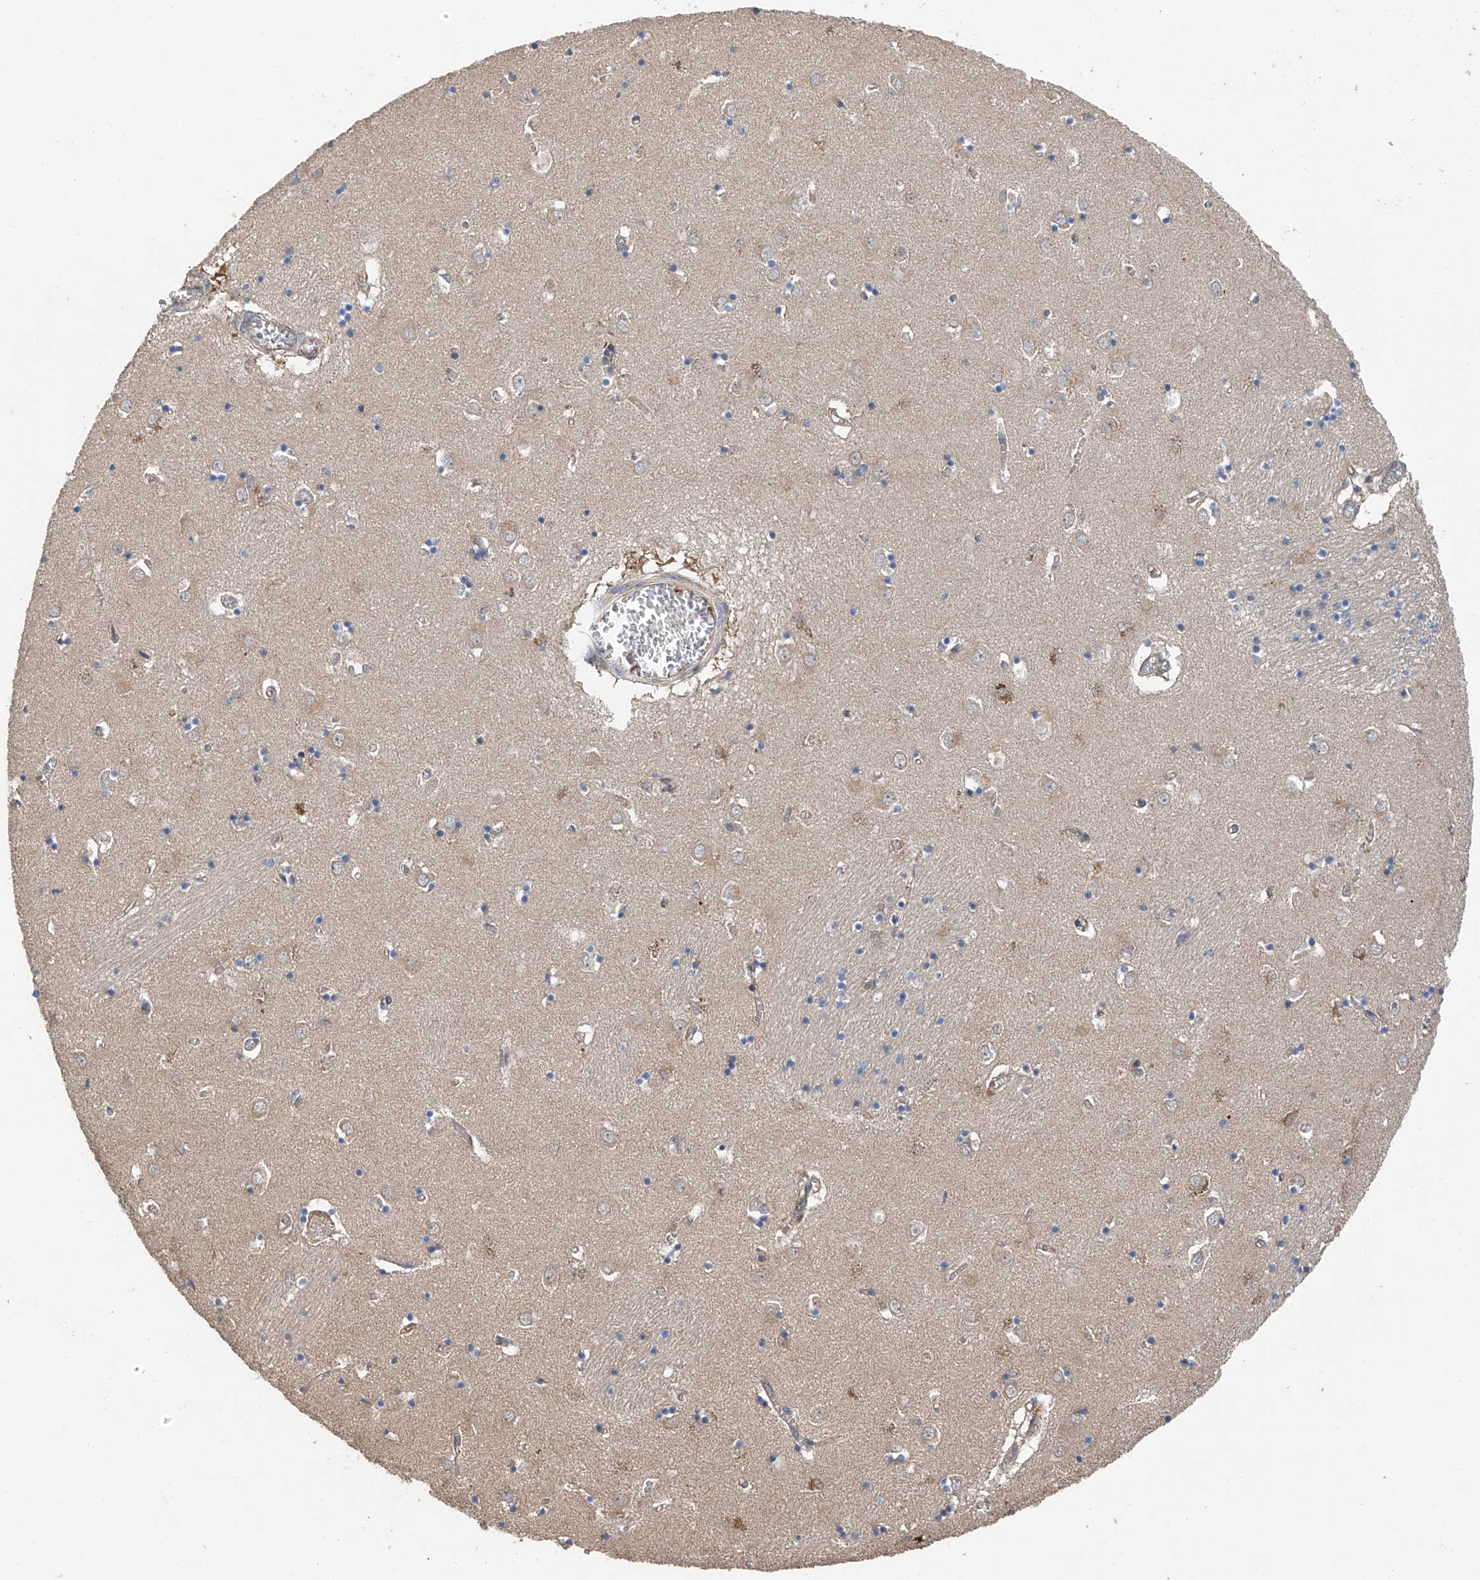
{"staining": {"intensity": "moderate", "quantity": "<25%", "location": "cytoplasmic/membranous"}, "tissue": "caudate", "cell_type": "Glial cells", "image_type": "normal", "snomed": [{"axis": "morphology", "description": "Normal tissue, NOS"}, {"axis": "topography", "description": "Lateral ventricle wall"}], "caption": "Immunohistochemical staining of benign caudate demonstrates moderate cytoplasmic/membranous protein expression in approximately <25% of glial cells.", "gene": "PTK2", "patient": {"sex": "male", "age": 70}}